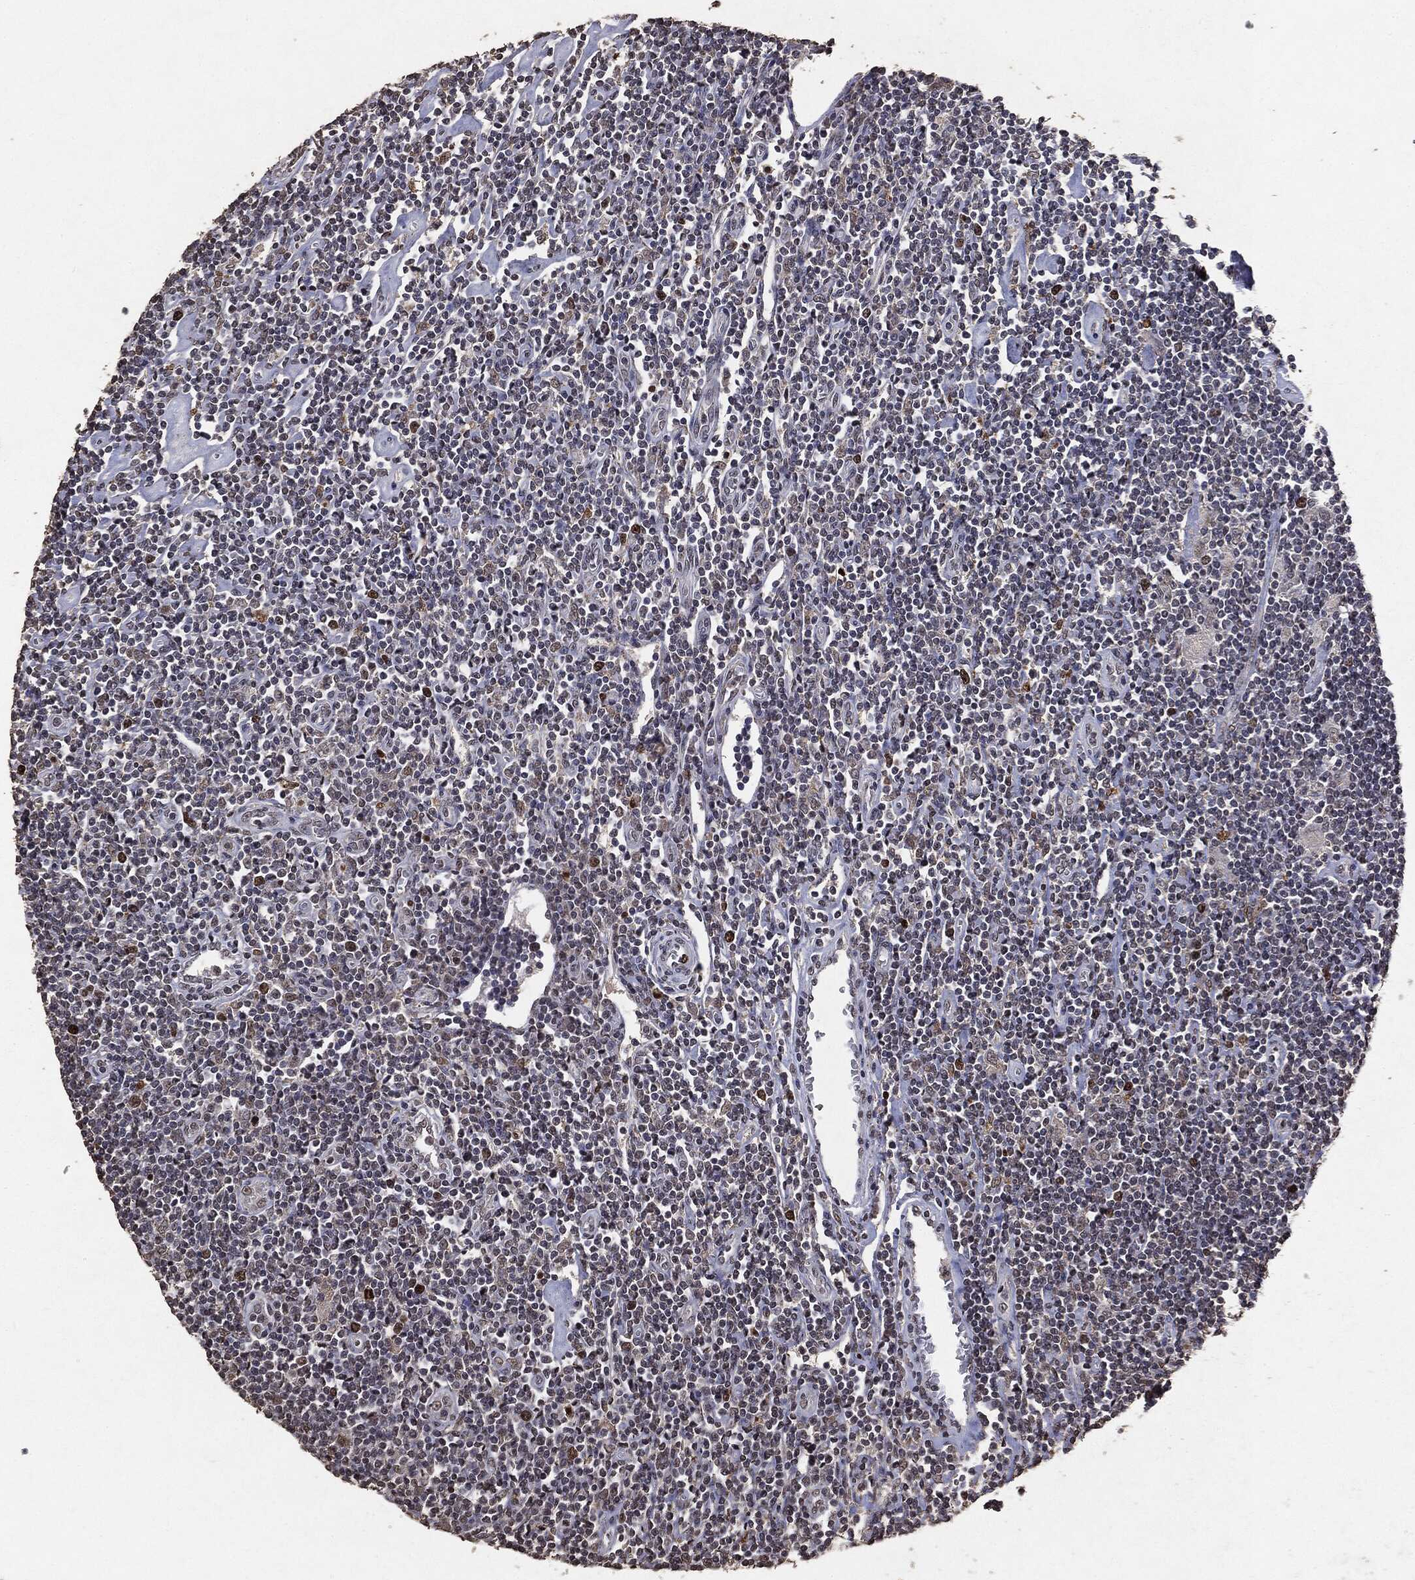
{"staining": {"intensity": "strong", "quantity": "25%-75%", "location": "nuclear"}, "tissue": "lymphoma", "cell_type": "Tumor cells", "image_type": "cancer", "snomed": [{"axis": "morphology", "description": "Hodgkin's disease, NOS"}, {"axis": "topography", "description": "Lymph node"}], "caption": "Lymphoma stained for a protein exhibits strong nuclear positivity in tumor cells. Using DAB (brown) and hematoxylin (blue) stains, captured at high magnification using brightfield microscopy.", "gene": "RAD18", "patient": {"sex": "male", "age": 40}}